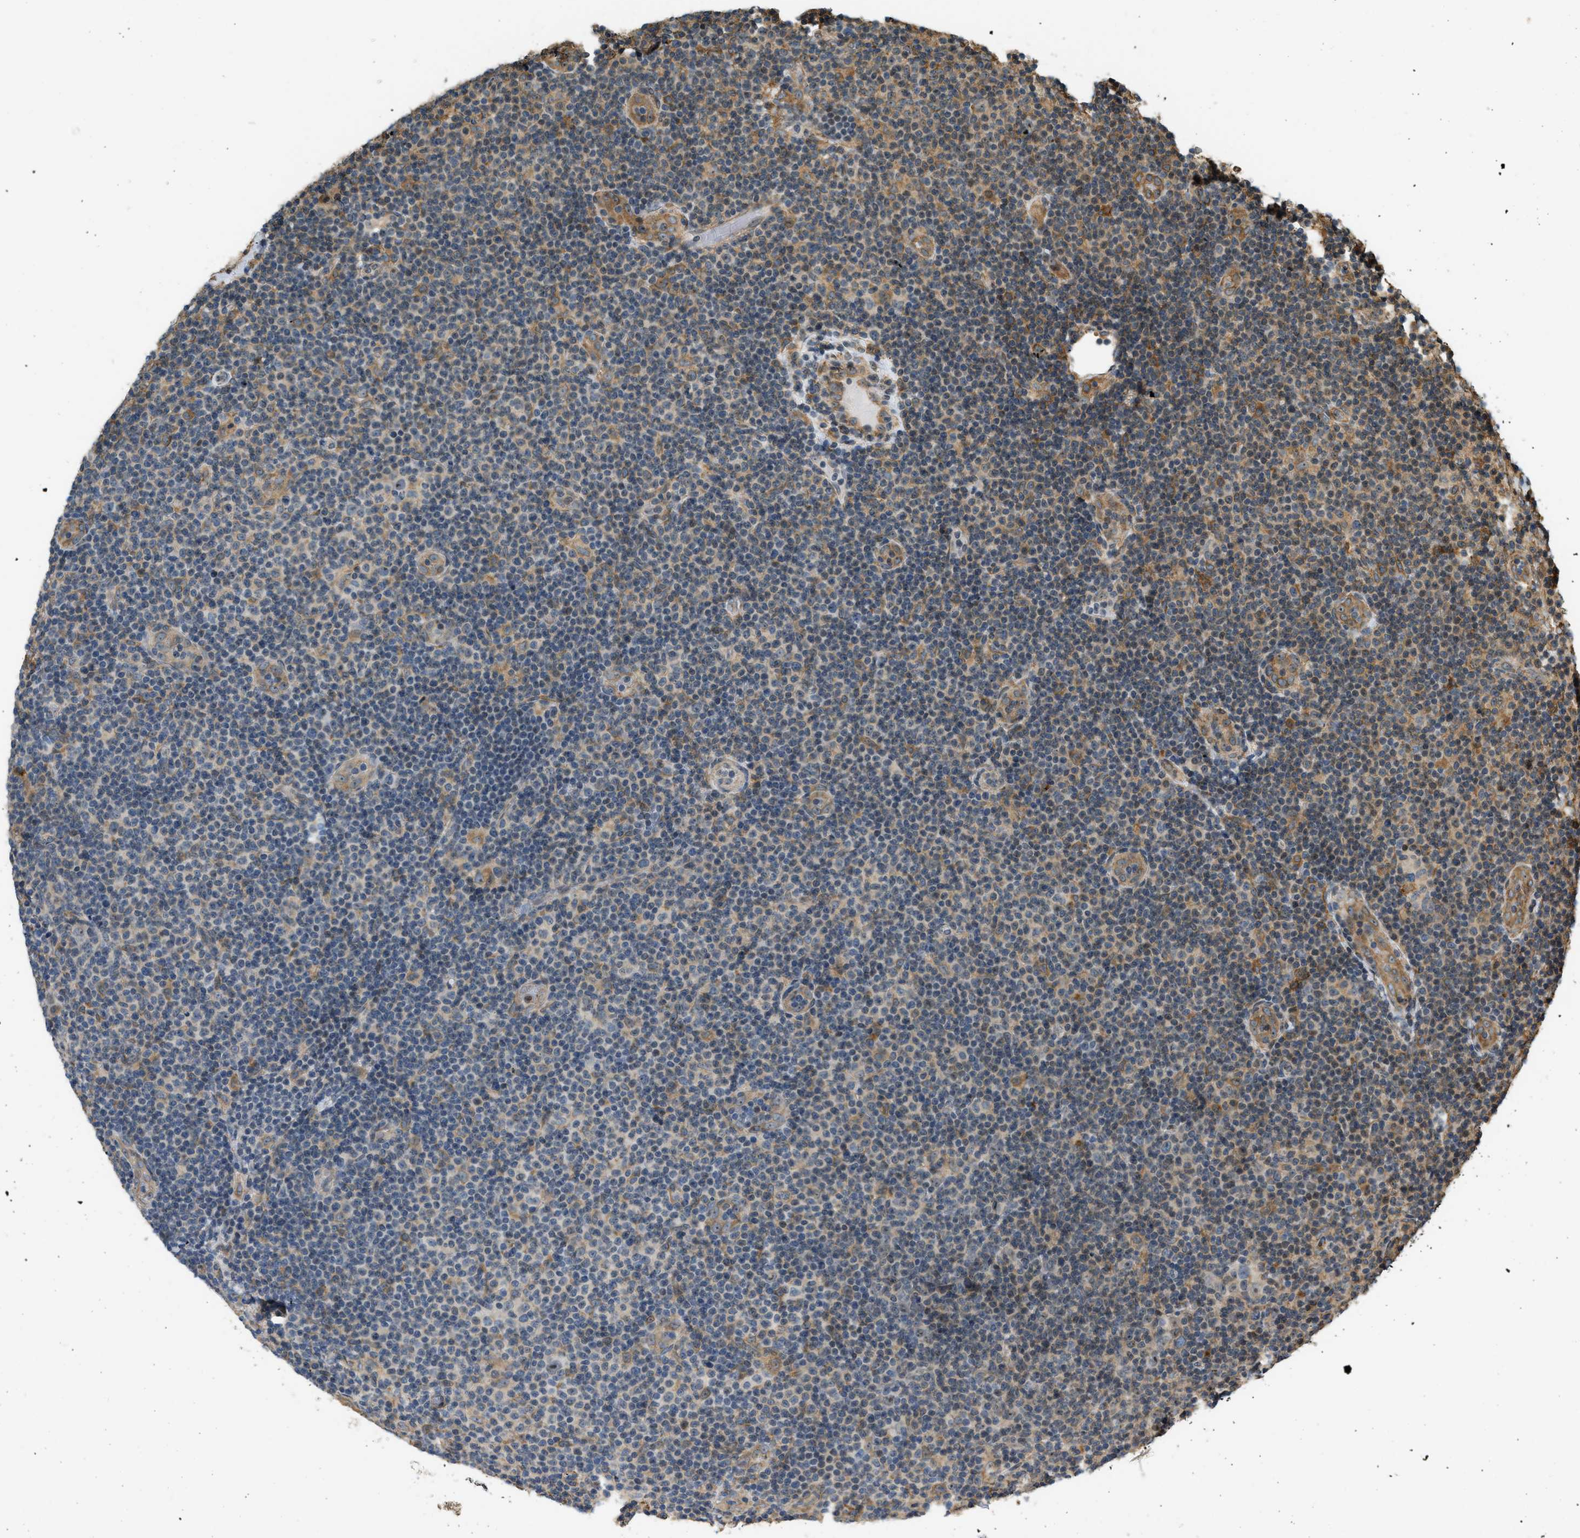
{"staining": {"intensity": "moderate", "quantity": "25%-75%", "location": "cytoplasmic/membranous"}, "tissue": "lymphoma", "cell_type": "Tumor cells", "image_type": "cancer", "snomed": [{"axis": "morphology", "description": "Malignant lymphoma, non-Hodgkin's type, Low grade"}, {"axis": "topography", "description": "Lymph node"}], "caption": "Immunohistochemical staining of human low-grade malignant lymphoma, non-Hodgkin's type shows medium levels of moderate cytoplasmic/membranous positivity in approximately 25%-75% of tumor cells. The staining was performed using DAB (3,3'-diaminobenzidine), with brown indicating positive protein expression. Nuclei are stained blue with hematoxylin.", "gene": "OS9", "patient": {"sex": "male", "age": 66}}